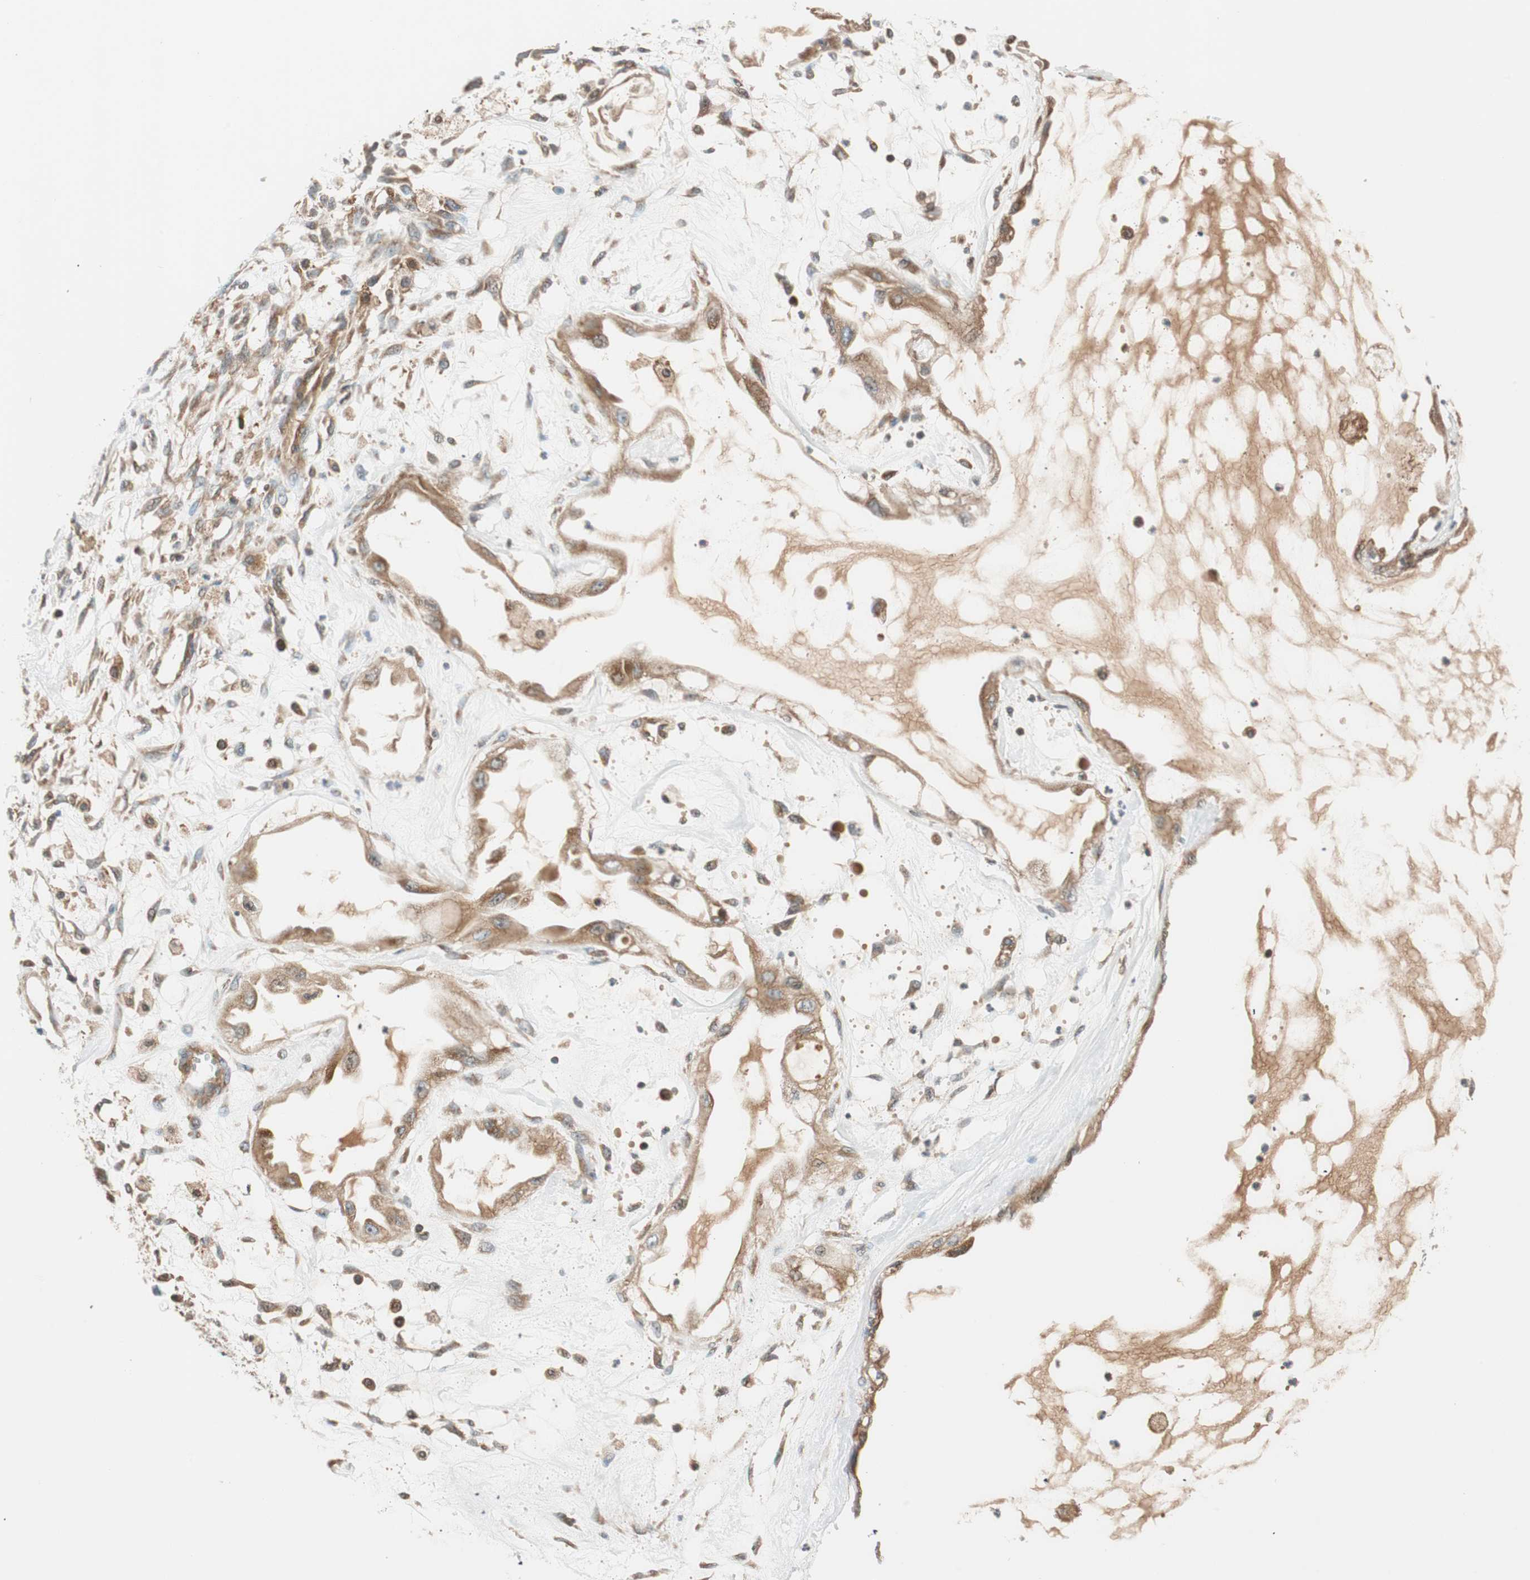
{"staining": {"intensity": "moderate", "quantity": ">75%", "location": "cytoplasmic/membranous"}, "tissue": "ovarian cancer", "cell_type": "Tumor cells", "image_type": "cancer", "snomed": [{"axis": "morphology", "description": "Carcinoma, NOS"}, {"axis": "morphology", "description": "Carcinoma, endometroid"}, {"axis": "topography", "description": "Ovary"}], "caption": "Moderate cytoplasmic/membranous protein expression is seen in about >75% of tumor cells in carcinoma (ovarian). (DAB (3,3'-diaminobenzidine) IHC, brown staining for protein, blue staining for nuclei).", "gene": "ABI1", "patient": {"sex": "female", "age": 50}}